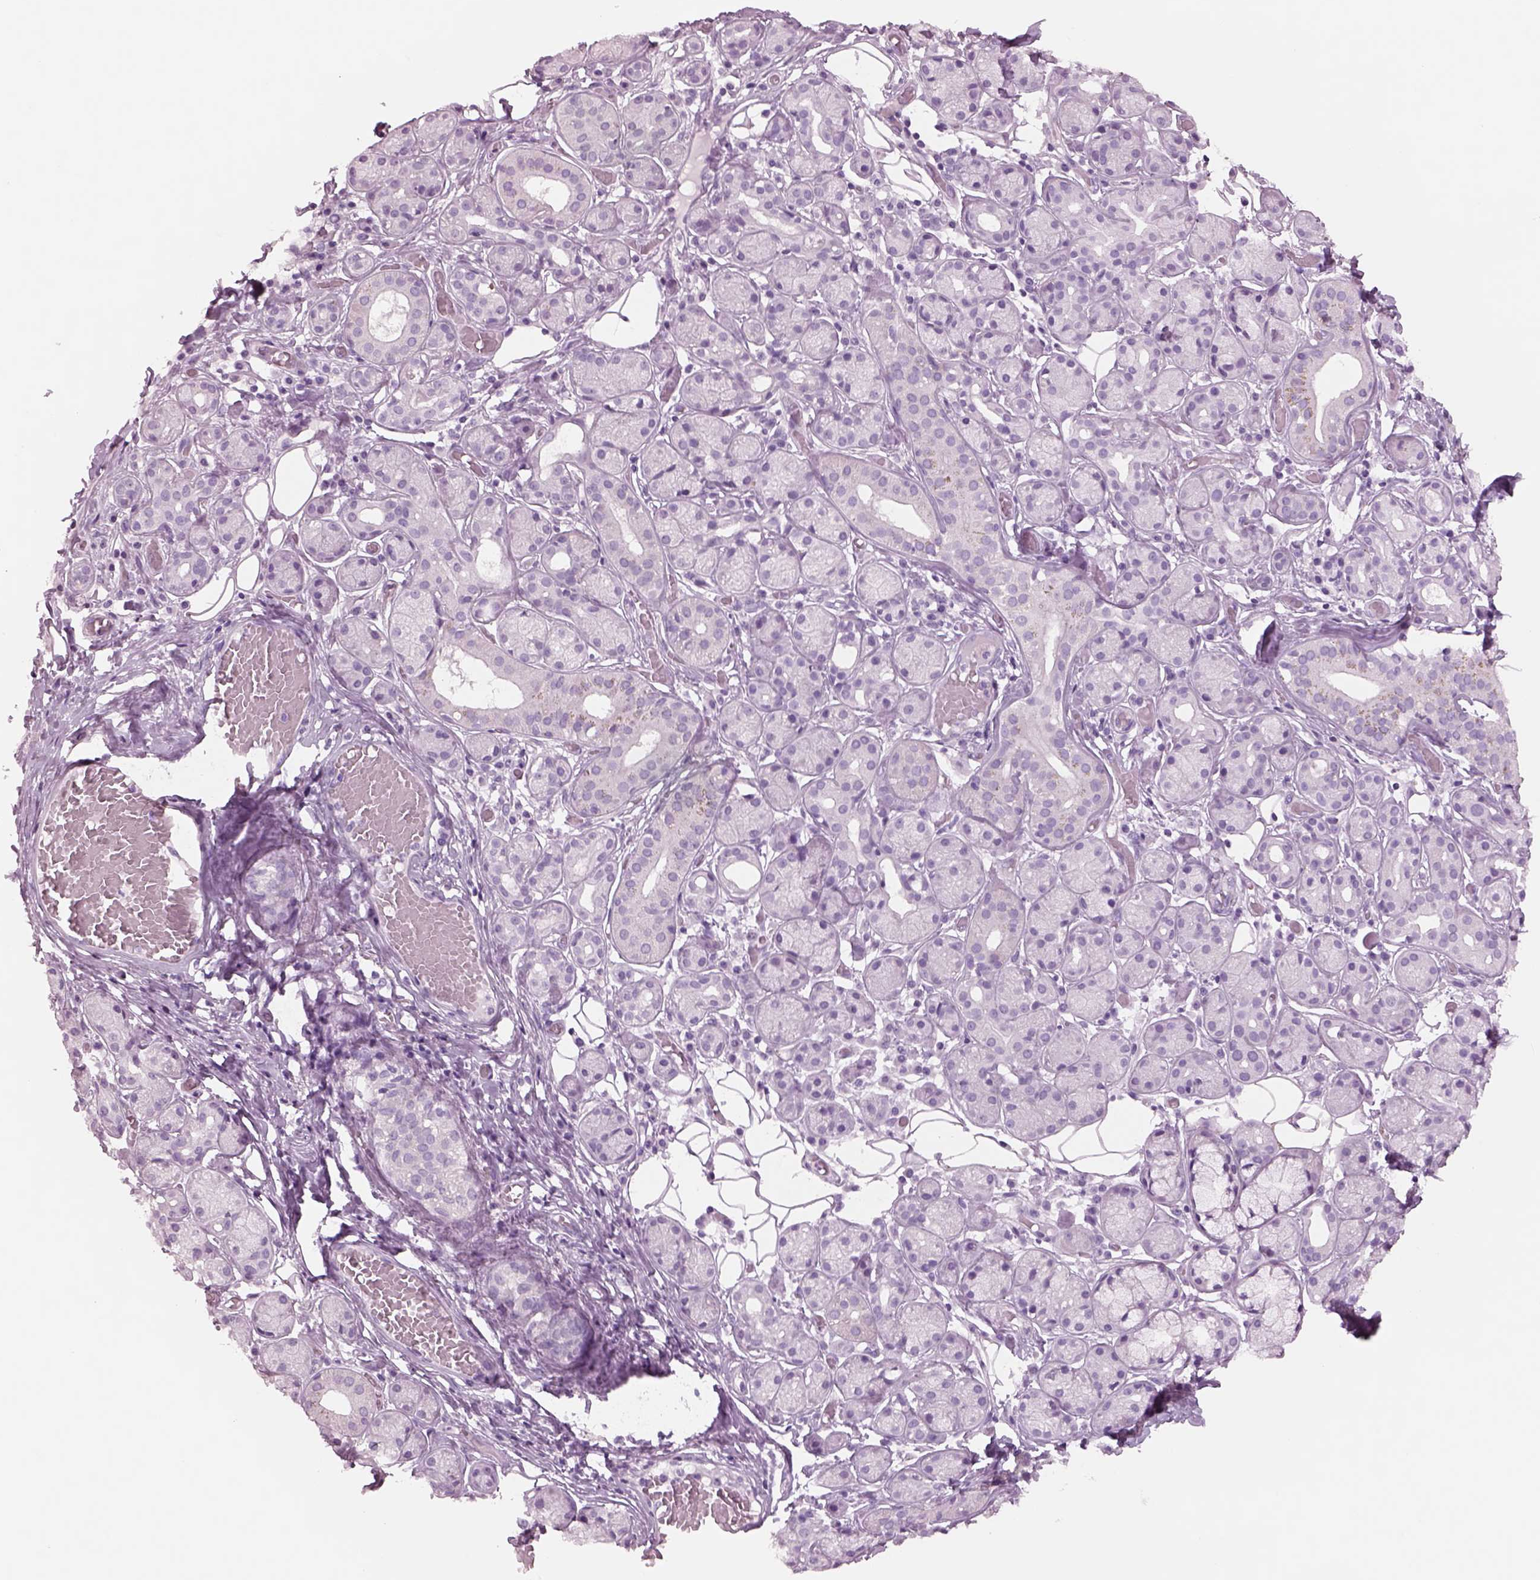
{"staining": {"intensity": "negative", "quantity": "none", "location": "none"}, "tissue": "salivary gland", "cell_type": "Glandular cells", "image_type": "normal", "snomed": [{"axis": "morphology", "description": "Normal tissue, NOS"}, {"axis": "topography", "description": "Salivary gland"}, {"axis": "topography", "description": "Peripheral nerve tissue"}], "caption": "IHC histopathology image of unremarkable human salivary gland stained for a protein (brown), which displays no expression in glandular cells.", "gene": "RHO", "patient": {"sex": "male", "age": 71}}